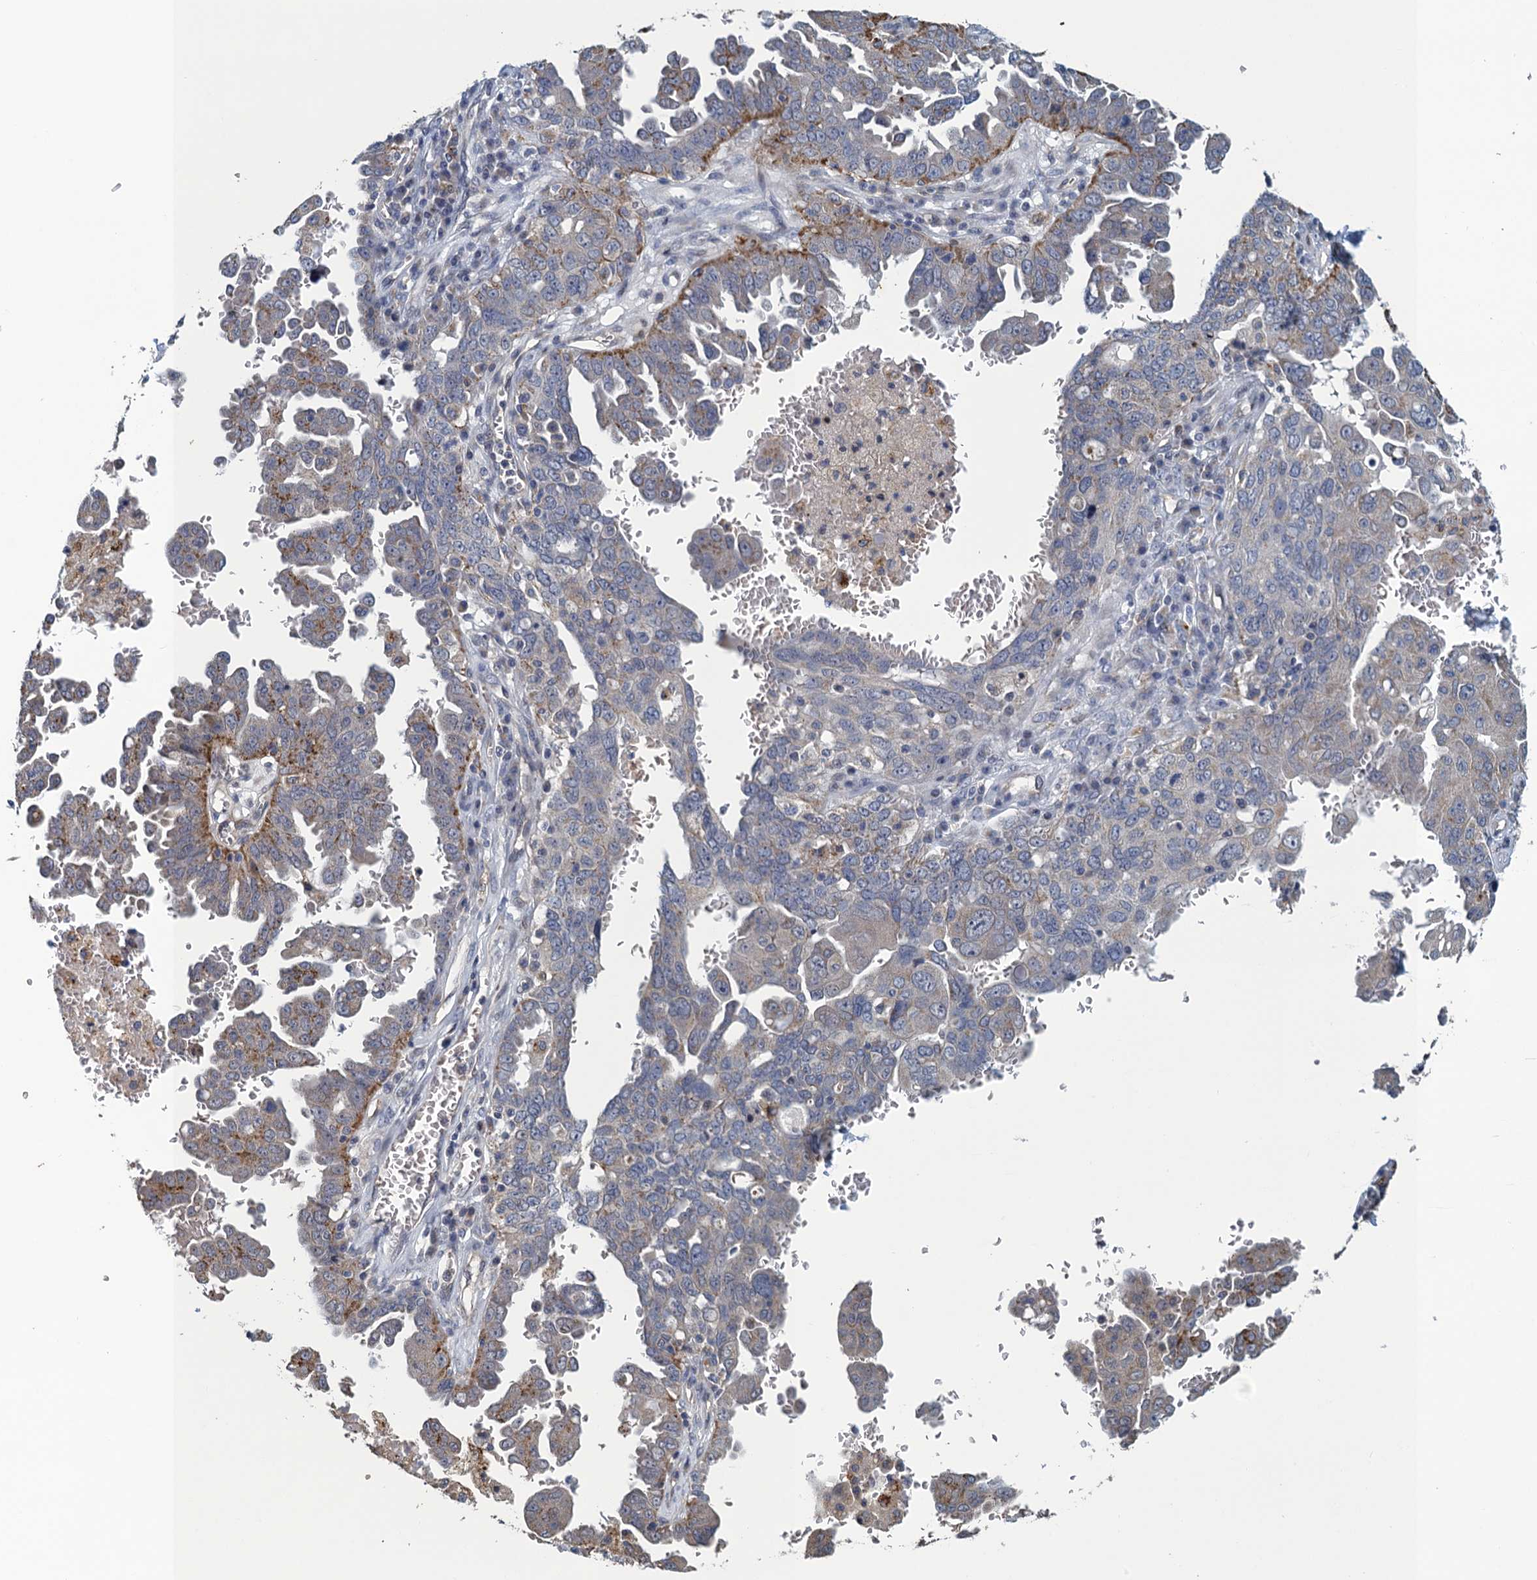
{"staining": {"intensity": "moderate", "quantity": "<25%", "location": "cytoplasmic/membranous"}, "tissue": "ovarian cancer", "cell_type": "Tumor cells", "image_type": "cancer", "snomed": [{"axis": "morphology", "description": "Carcinoma, endometroid"}, {"axis": "topography", "description": "Ovary"}], "caption": "The histopathology image shows immunohistochemical staining of endometroid carcinoma (ovarian). There is moderate cytoplasmic/membranous positivity is seen in approximately <25% of tumor cells.", "gene": "KBTBD8", "patient": {"sex": "female", "age": 62}}